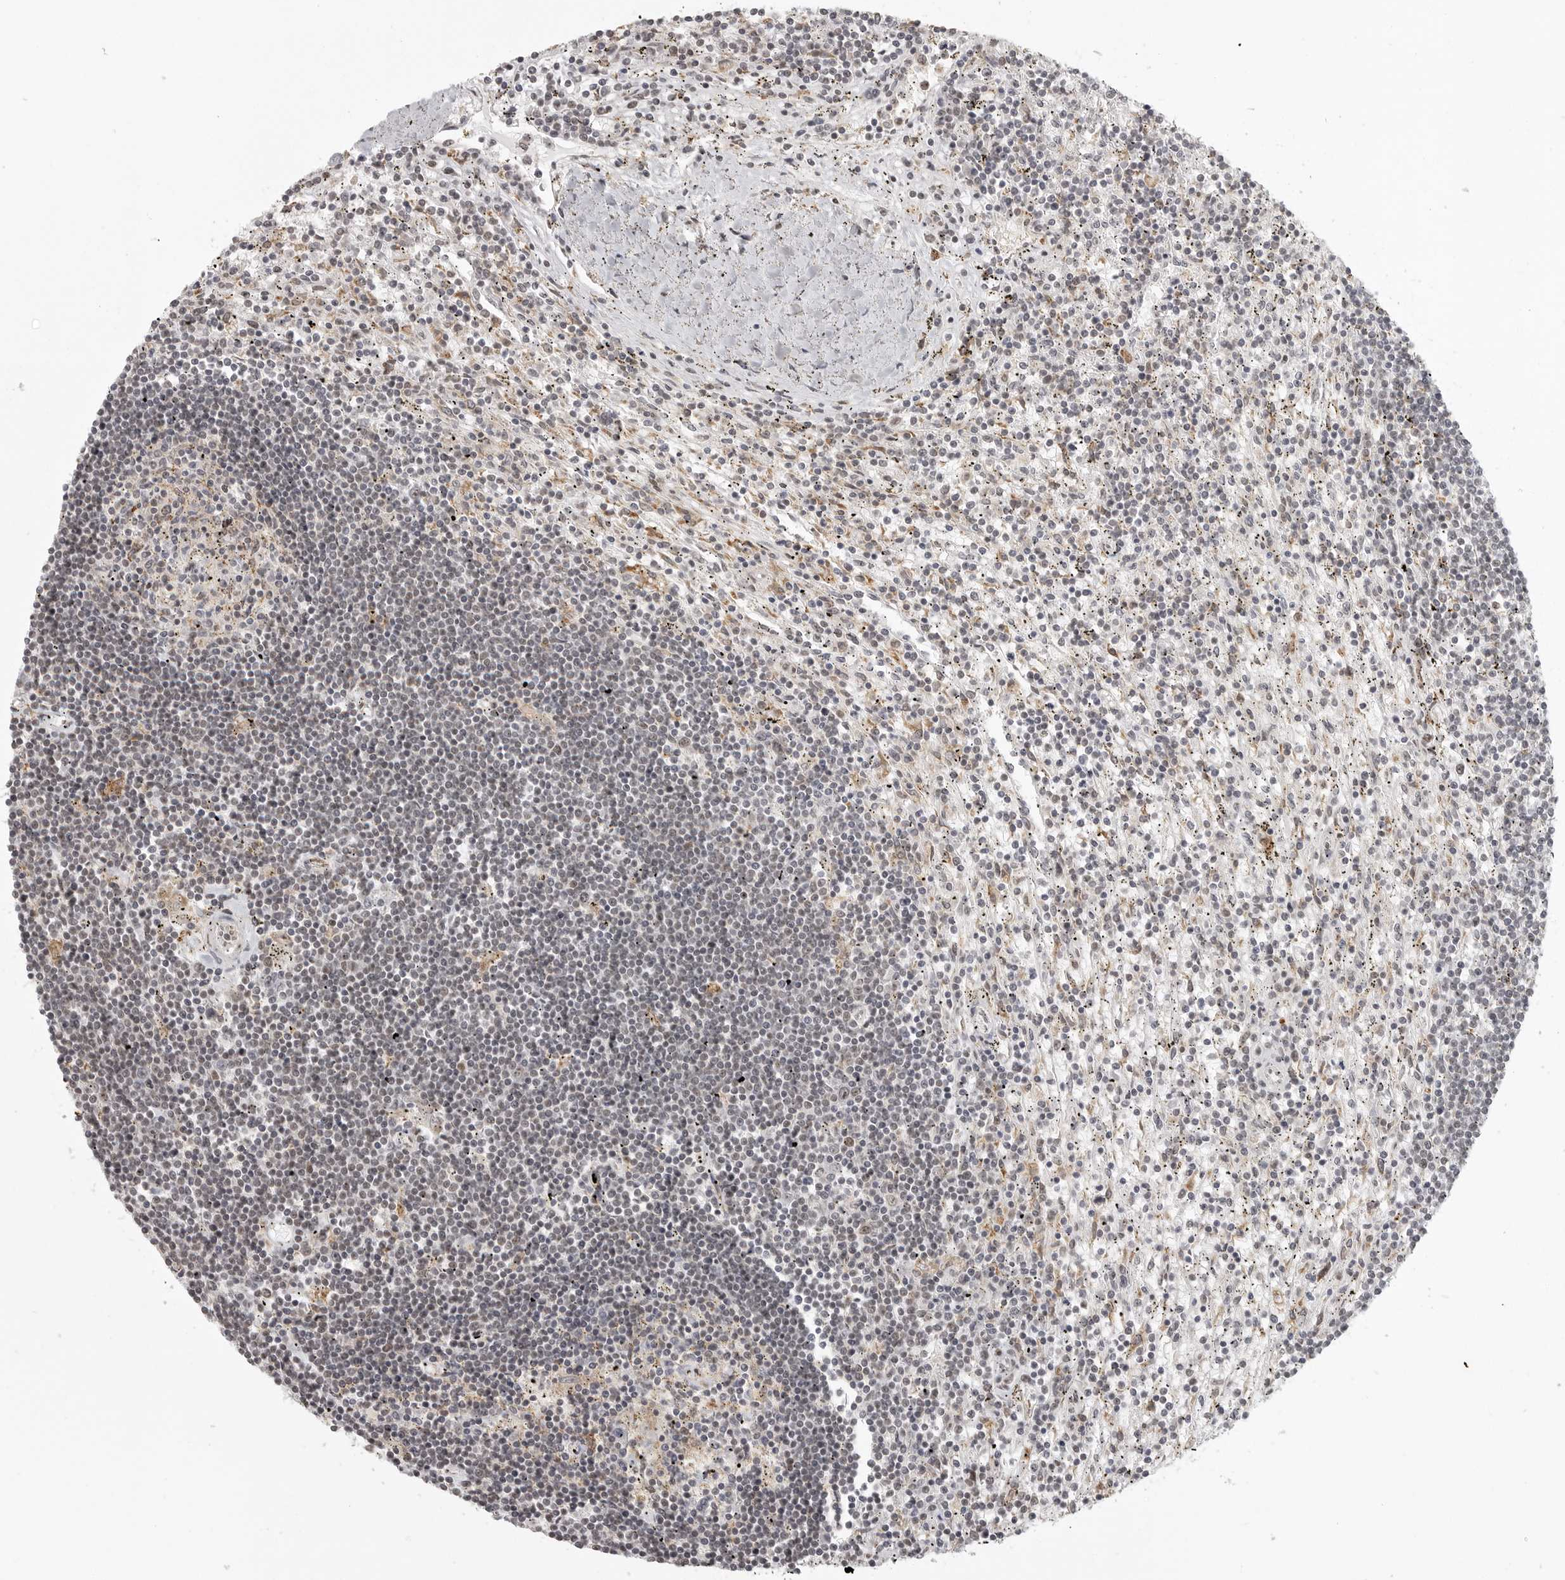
{"staining": {"intensity": "negative", "quantity": "none", "location": "none"}, "tissue": "lymphoma", "cell_type": "Tumor cells", "image_type": "cancer", "snomed": [{"axis": "morphology", "description": "Malignant lymphoma, non-Hodgkin's type, Low grade"}, {"axis": "topography", "description": "Spleen"}], "caption": "IHC histopathology image of neoplastic tissue: human low-grade malignant lymphoma, non-Hodgkin's type stained with DAB shows no significant protein staining in tumor cells.", "gene": "ISG20L2", "patient": {"sex": "male", "age": 76}}